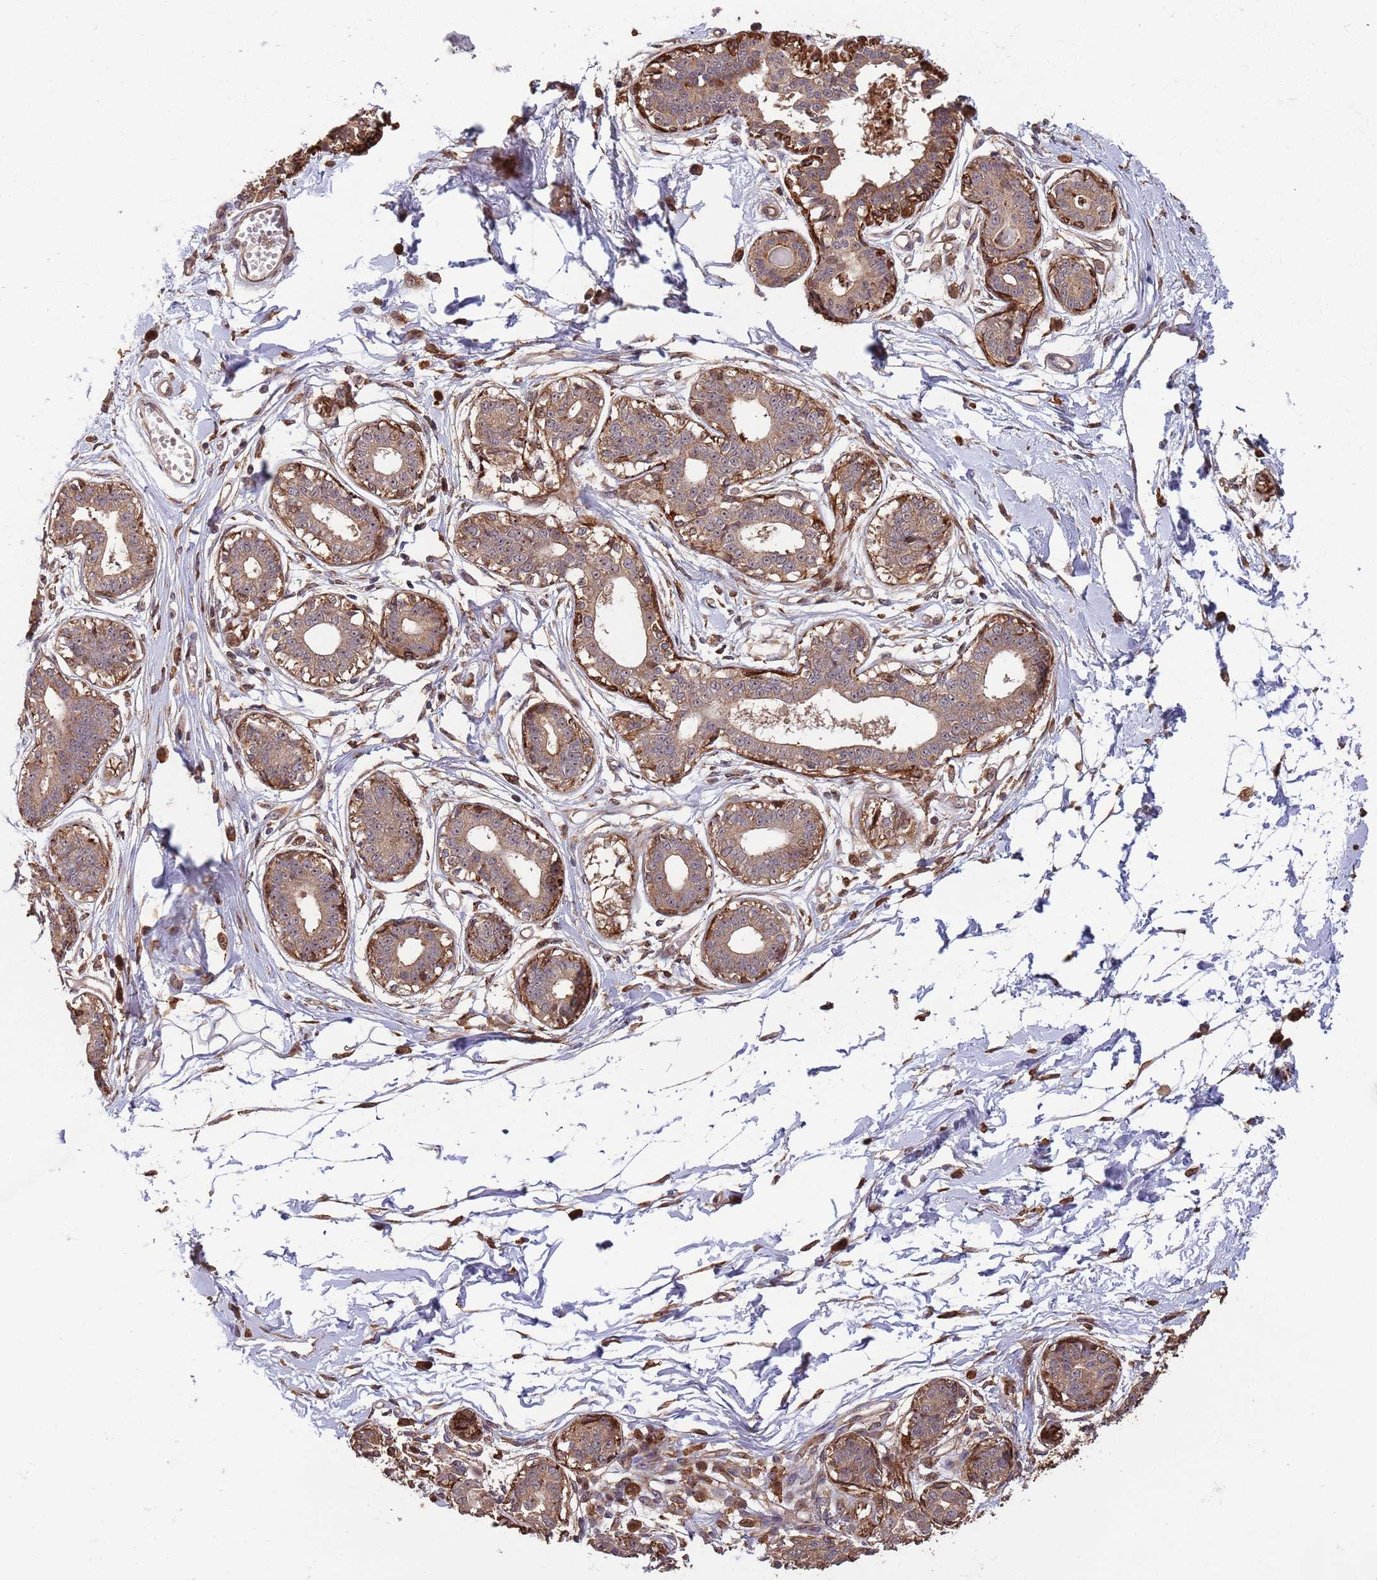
{"staining": {"intensity": "moderate", "quantity": ">75%", "location": "cytoplasmic/membranous"}, "tissue": "breast", "cell_type": "Adipocytes", "image_type": "normal", "snomed": [{"axis": "morphology", "description": "Normal tissue, NOS"}, {"axis": "topography", "description": "Breast"}], "caption": "This micrograph shows benign breast stained with immunohistochemistry (IHC) to label a protein in brown. The cytoplasmic/membranous of adipocytes show moderate positivity for the protein. Nuclei are counter-stained blue.", "gene": "ZNF428", "patient": {"sex": "female", "age": 45}}